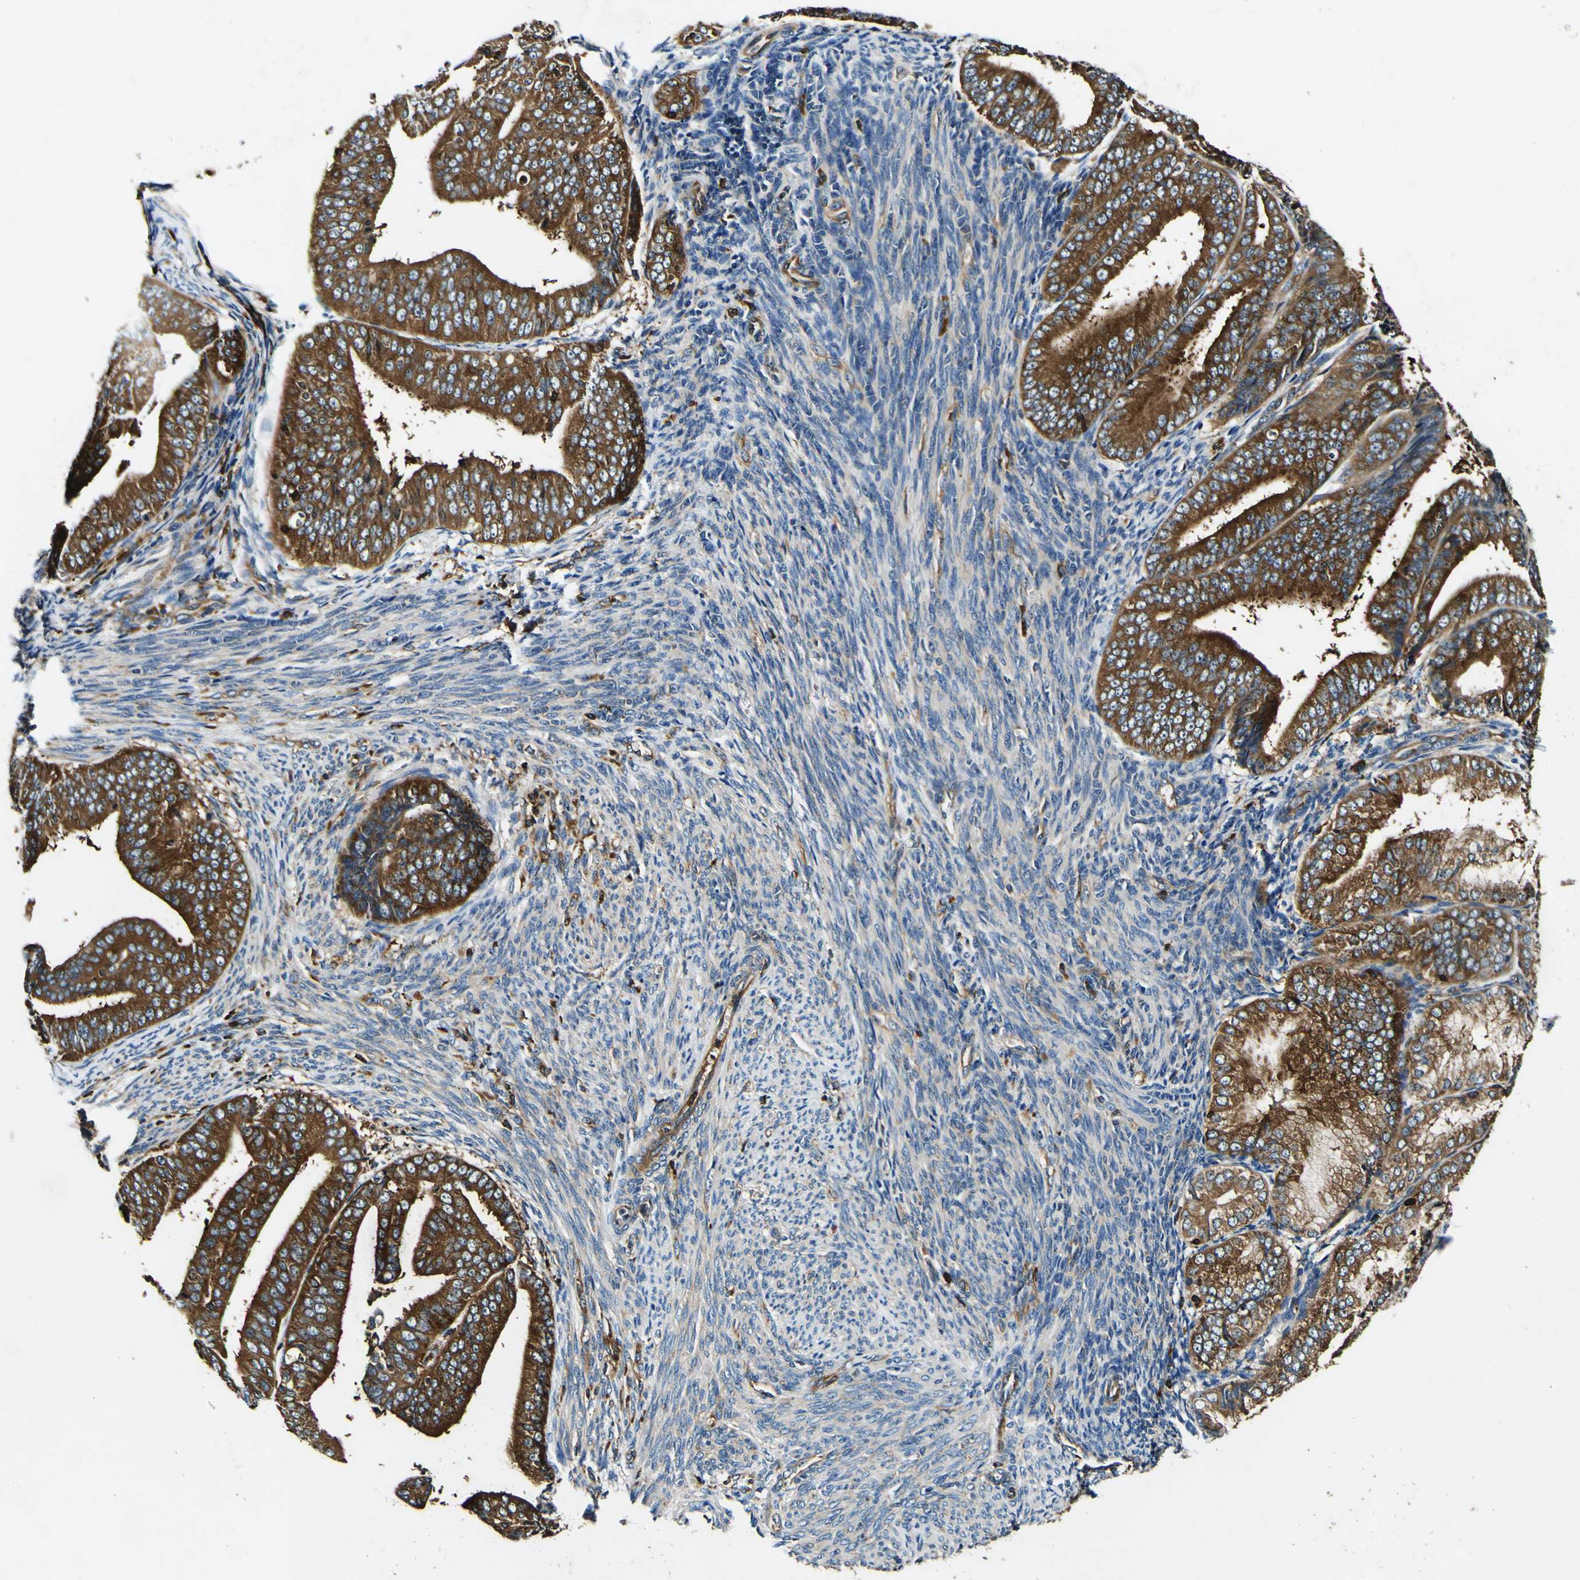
{"staining": {"intensity": "strong", "quantity": ">75%", "location": "cytoplasmic/membranous"}, "tissue": "endometrial cancer", "cell_type": "Tumor cells", "image_type": "cancer", "snomed": [{"axis": "morphology", "description": "Adenocarcinoma, NOS"}, {"axis": "topography", "description": "Endometrium"}], "caption": "Immunohistochemistry (IHC) of endometrial cancer (adenocarcinoma) displays high levels of strong cytoplasmic/membranous positivity in approximately >75% of tumor cells. (DAB IHC with brightfield microscopy, high magnification).", "gene": "RHOT2", "patient": {"sex": "female", "age": 63}}